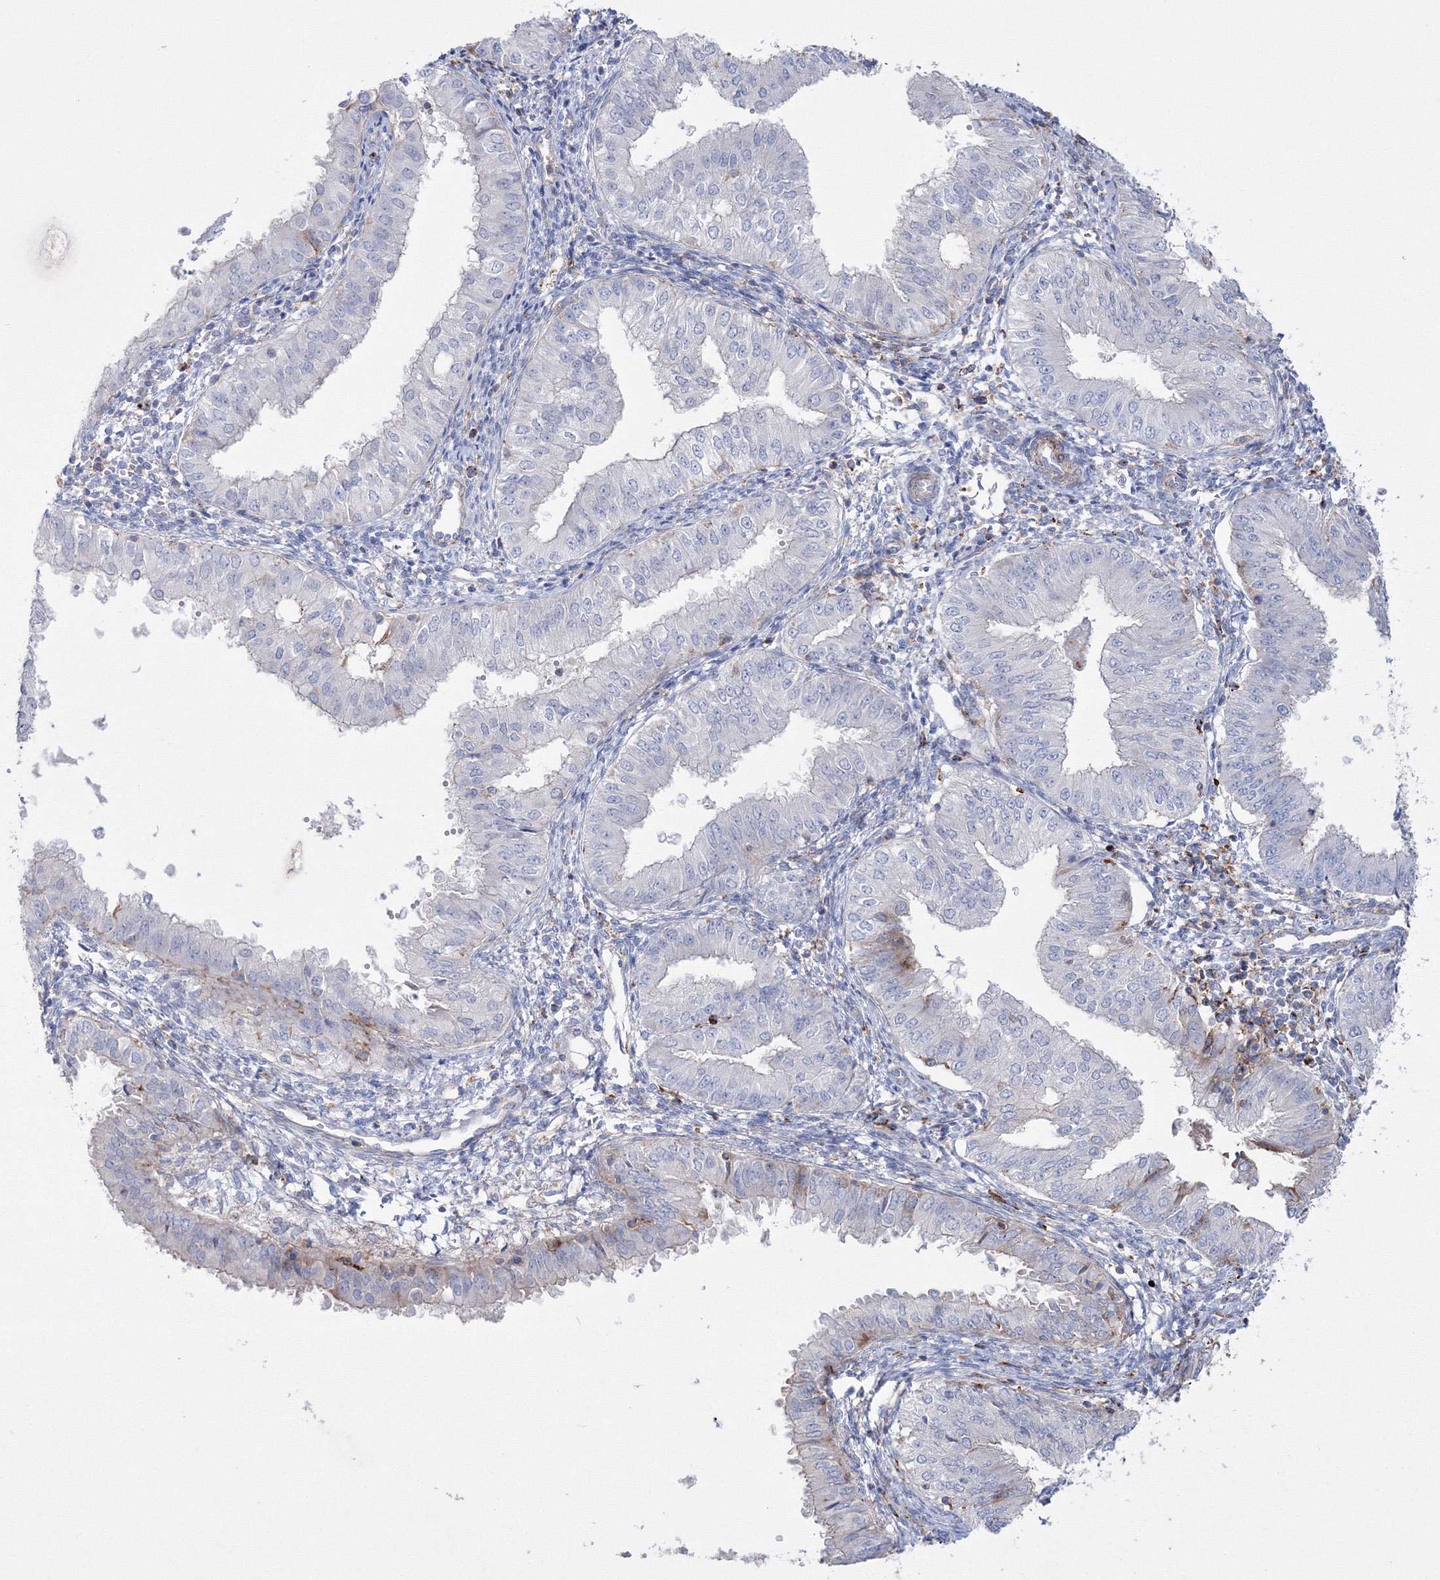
{"staining": {"intensity": "negative", "quantity": "none", "location": "none"}, "tissue": "endometrial cancer", "cell_type": "Tumor cells", "image_type": "cancer", "snomed": [{"axis": "morphology", "description": "Normal tissue, NOS"}, {"axis": "morphology", "description": "Adenocarcinoma, NOS"}, {"axis": "topography", "description": "Endometrium"}], "caption": "A high-resolution micrograph shows immunohistochemistry (IHC) staining of adenocarcinoma (endometrial), which displays no significant staining in tumor cells.", "gene": "GPR82", "patient": {"sex": "female", "age": 53}}